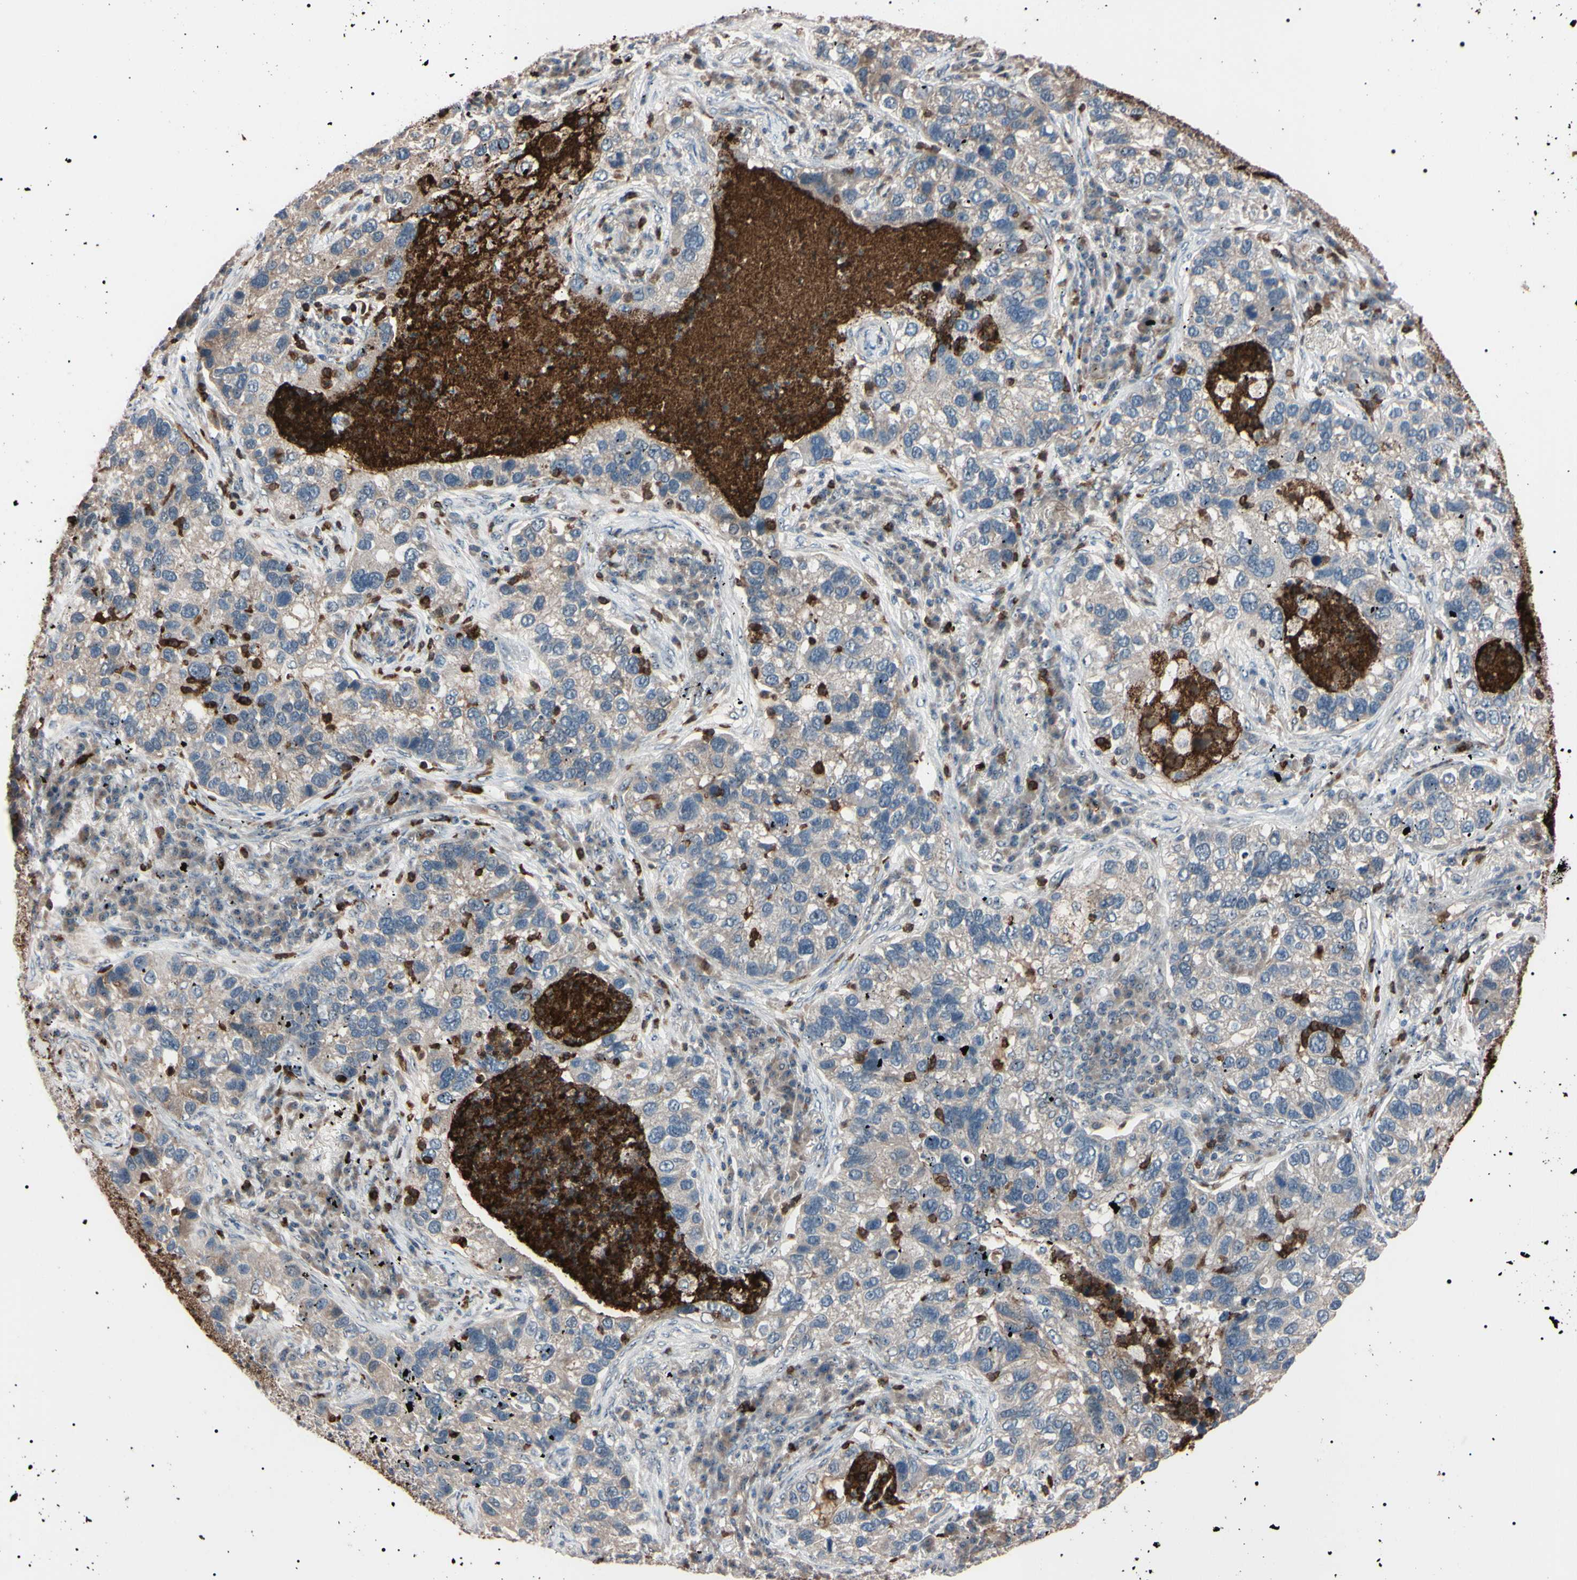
{"staining": {"intensity": "negative", "quantity": "none", "location": "none"}, "tissue": "lung cancer", "cell_type": "Tumor cells", "image_type": "cancer", "snomed": [{"axis": "morphology", "description": "Normal tissue, NOS"}, {"axis": "morphology", "description": "Adenocarcinoma, NOS"}, {"axis": "topography", "description": "Bronchus"}, {"axis": "topography", "description": "Lung"}], "caption": "Immunohistochemistry (IHC) of human lung adenocarcinoma reveals no staining in tumor cells.", "gene": "TRAF5", "patient": {"sex": "male", "age": 54}}